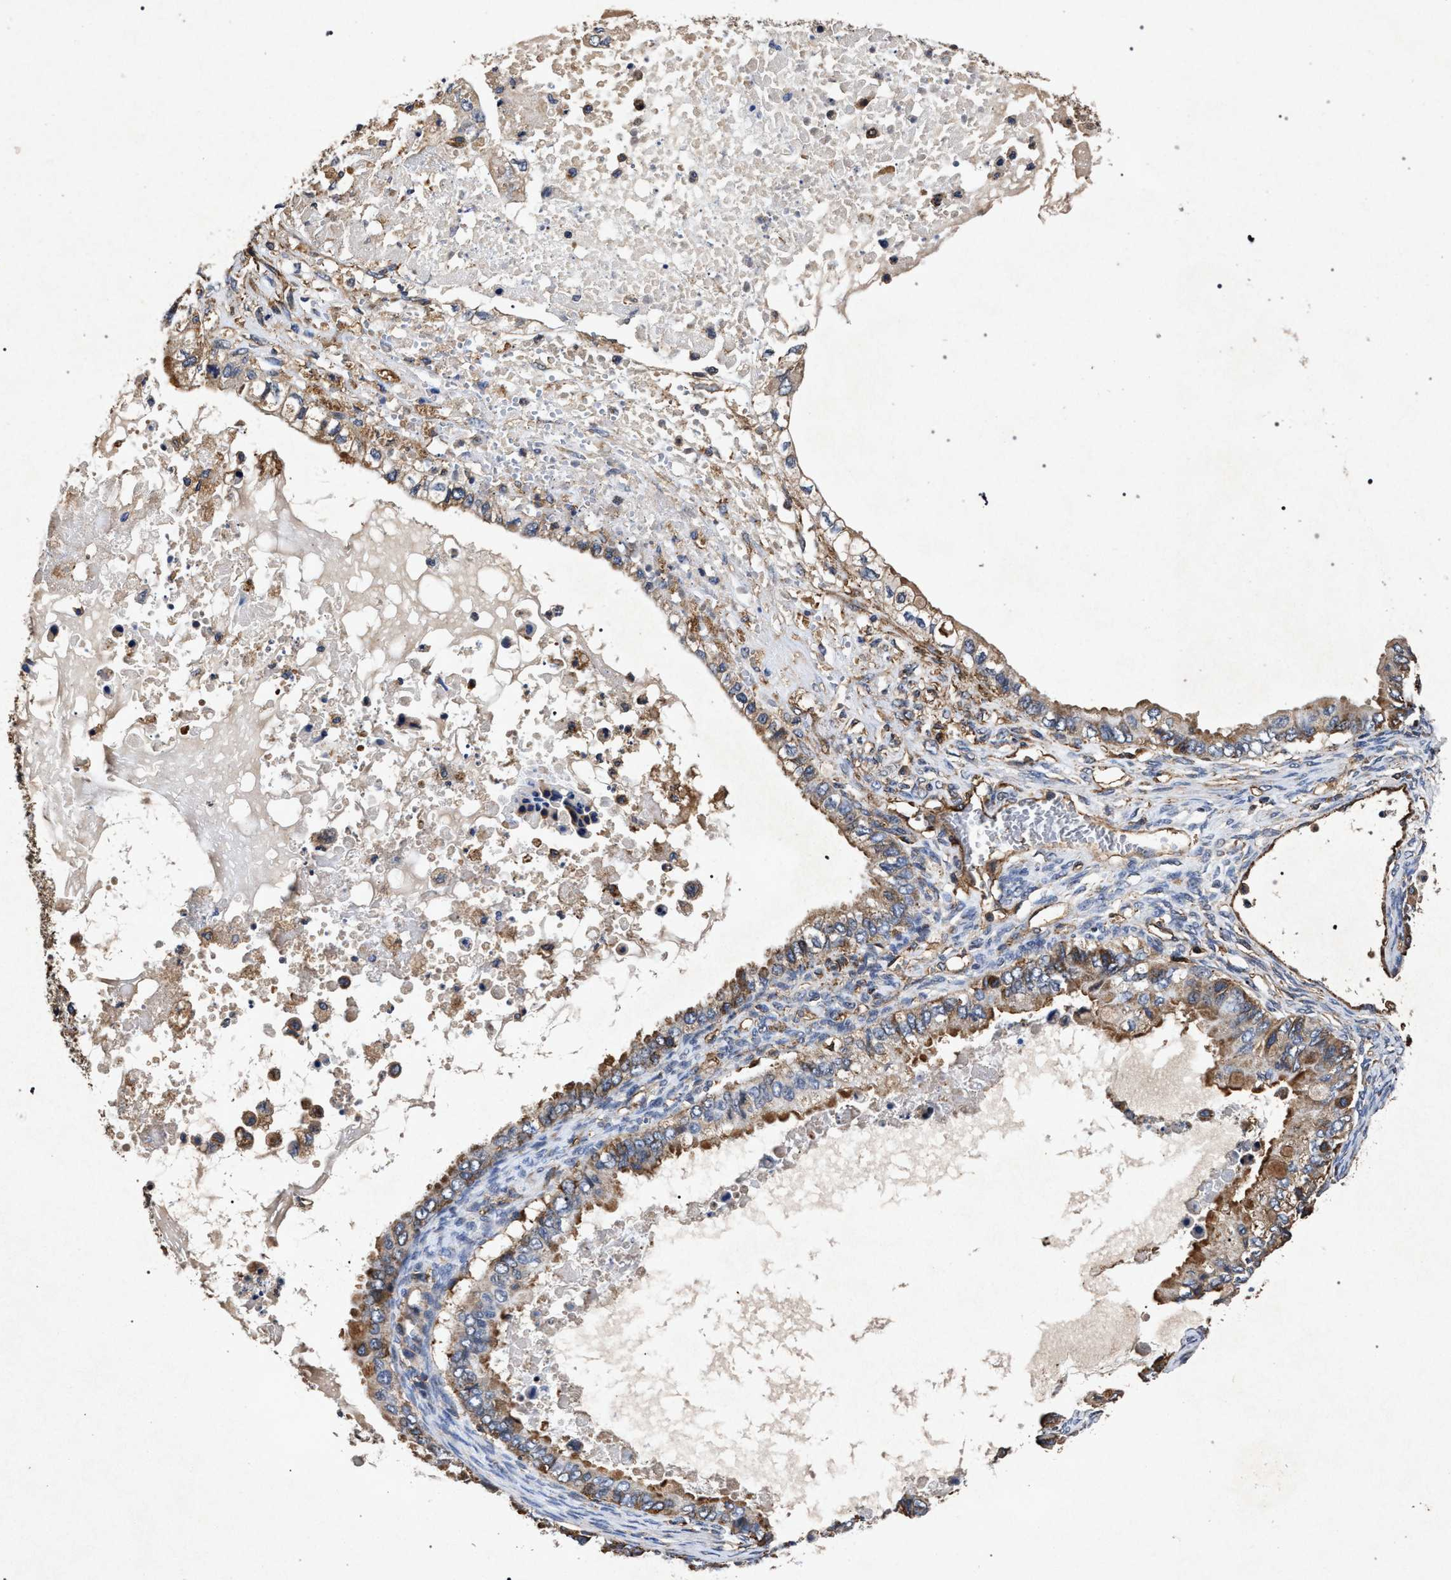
{"staining": {"intensity": "moderate", "quantity": ">75%", "location": "cytoplasmic/membranous"}, "tissue": "ovarian cancer", "cell_type": "Tumor cells", "image_type": "cancer", "snomed": [{"axis": "morphology", "description": "Cystadenocarcinoma, mucinous, NOS"}, {"axis": "topography", "description": "Ovary"}], "caption": "A photomicrograph showing moderate cytoplasmic/membranous staining in approximately >75% of tumor cells in mucinous cystadenocarcinoma (ovarian), as visualized by brown immunohistochemical staining.", "gene": "MARCKS", "patient": {"sex": "female", "age": 80}}